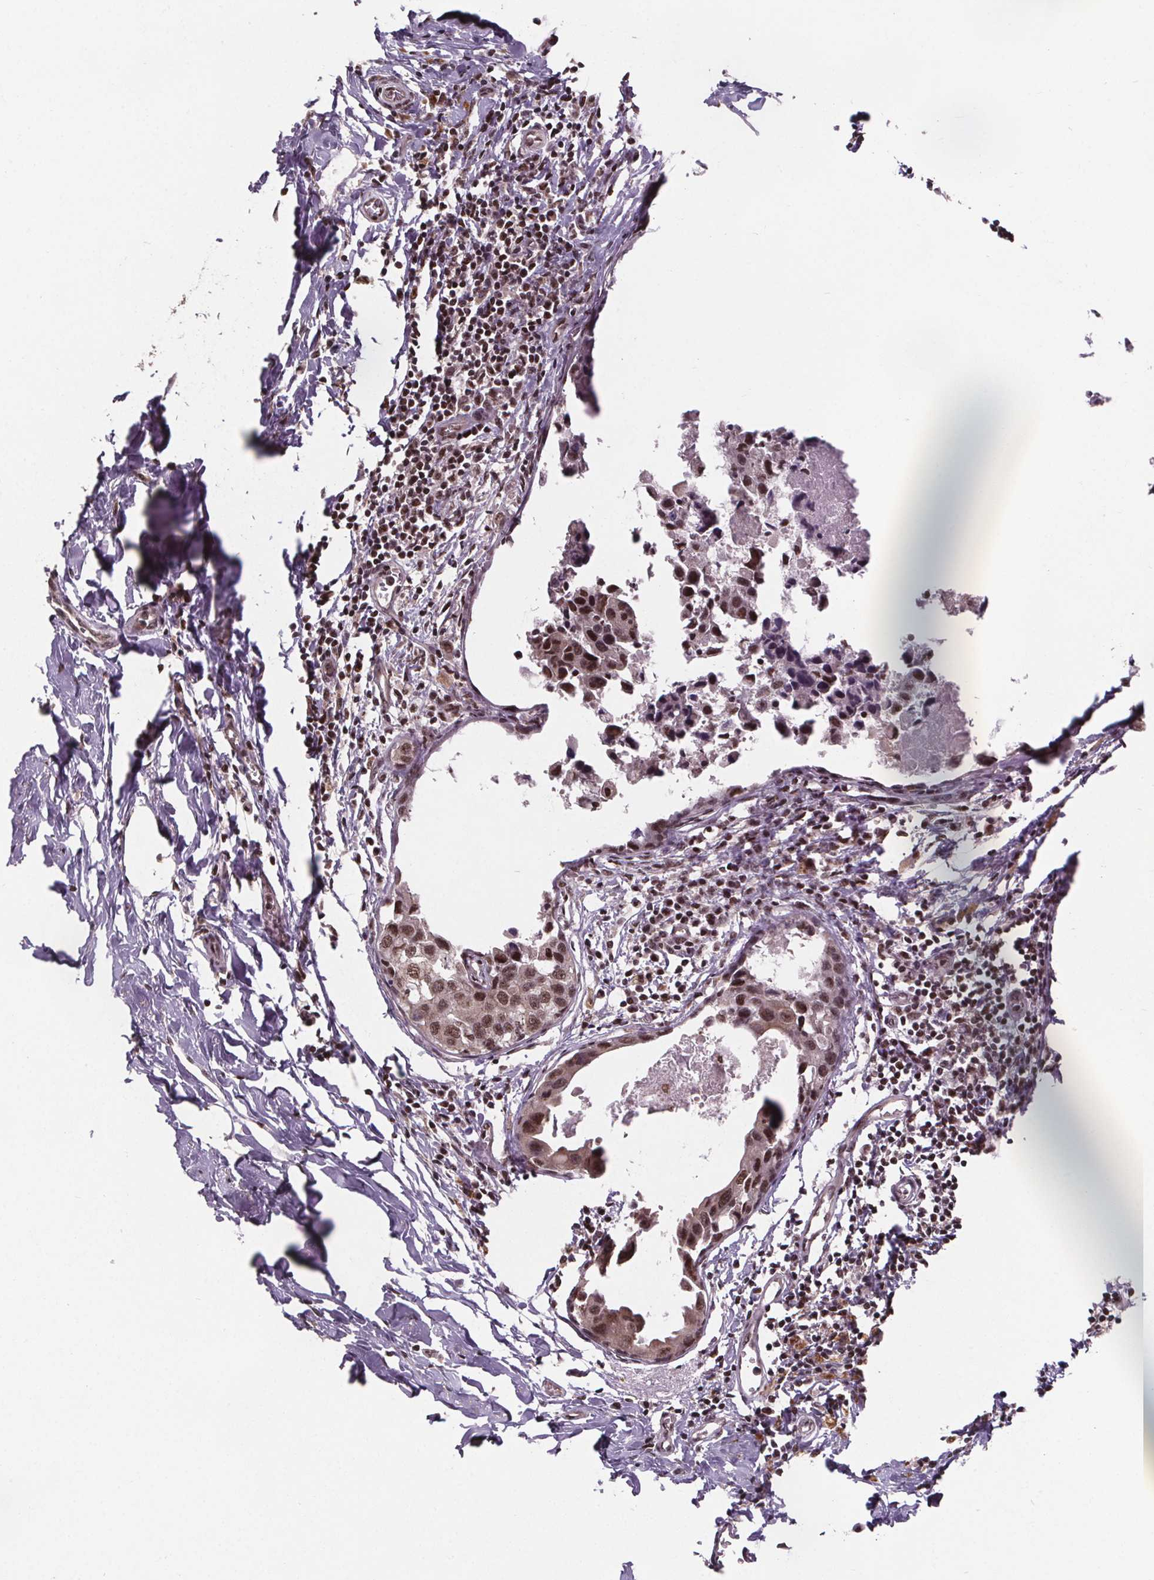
{"staining": {"intensity": "moderate", "quantity": ">75%", "location": "nuclear"}, "tissue": "breast cancer", "cell_type": "Tumor cells", "image_type": "cancer", "snomed": [{"axis": "morphology", "description": "Duct carcinoma"}, {"axis": "topography", "description": "Breast"}], "caption": "DAB (3,3'-diaminobenzidine) immunohistochemical staining of human breast cancer shows moderate nuclear protein expression in about >75% of tumor cells.", "gene": "JARID2", "patient": {"sex": "female", "age": 27}}